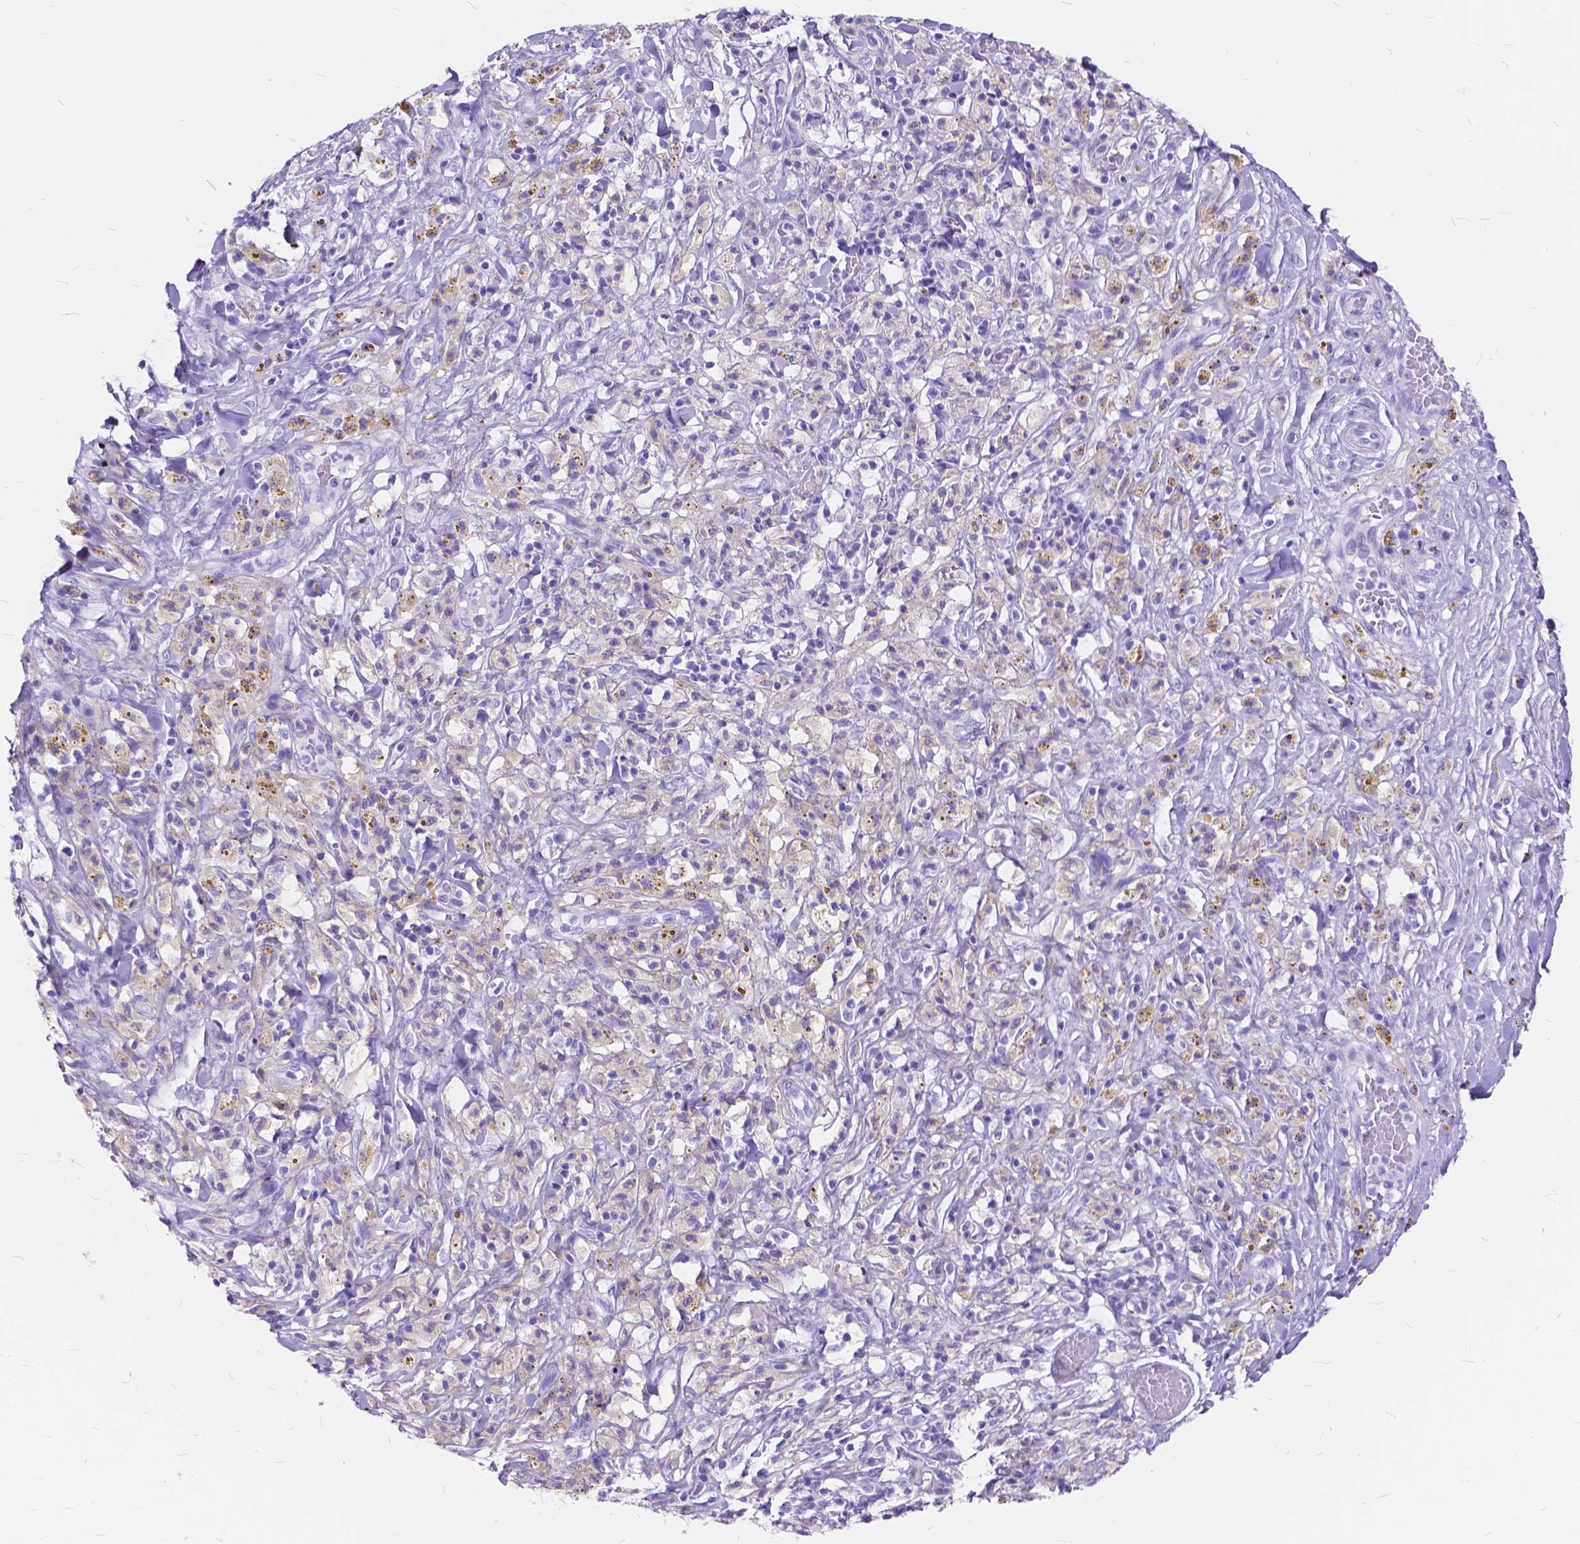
{"staining": {"intensity": "negative", "quantity": "none", "location": "none"}, "tissue": "melanoma", "cell_type": "Tumor cells", "image_type": "cancer", "snomed": [{"axis": "morphology", "description": "Malignant melanoma, NOS"}, {"axis": "topography", "description": "Skin"}], "caption": "The photomicrograph shows no staining of tumor cells in melanoma.", "gene": "FOXL2", "patient": {"sex": "female", "age": 91}}